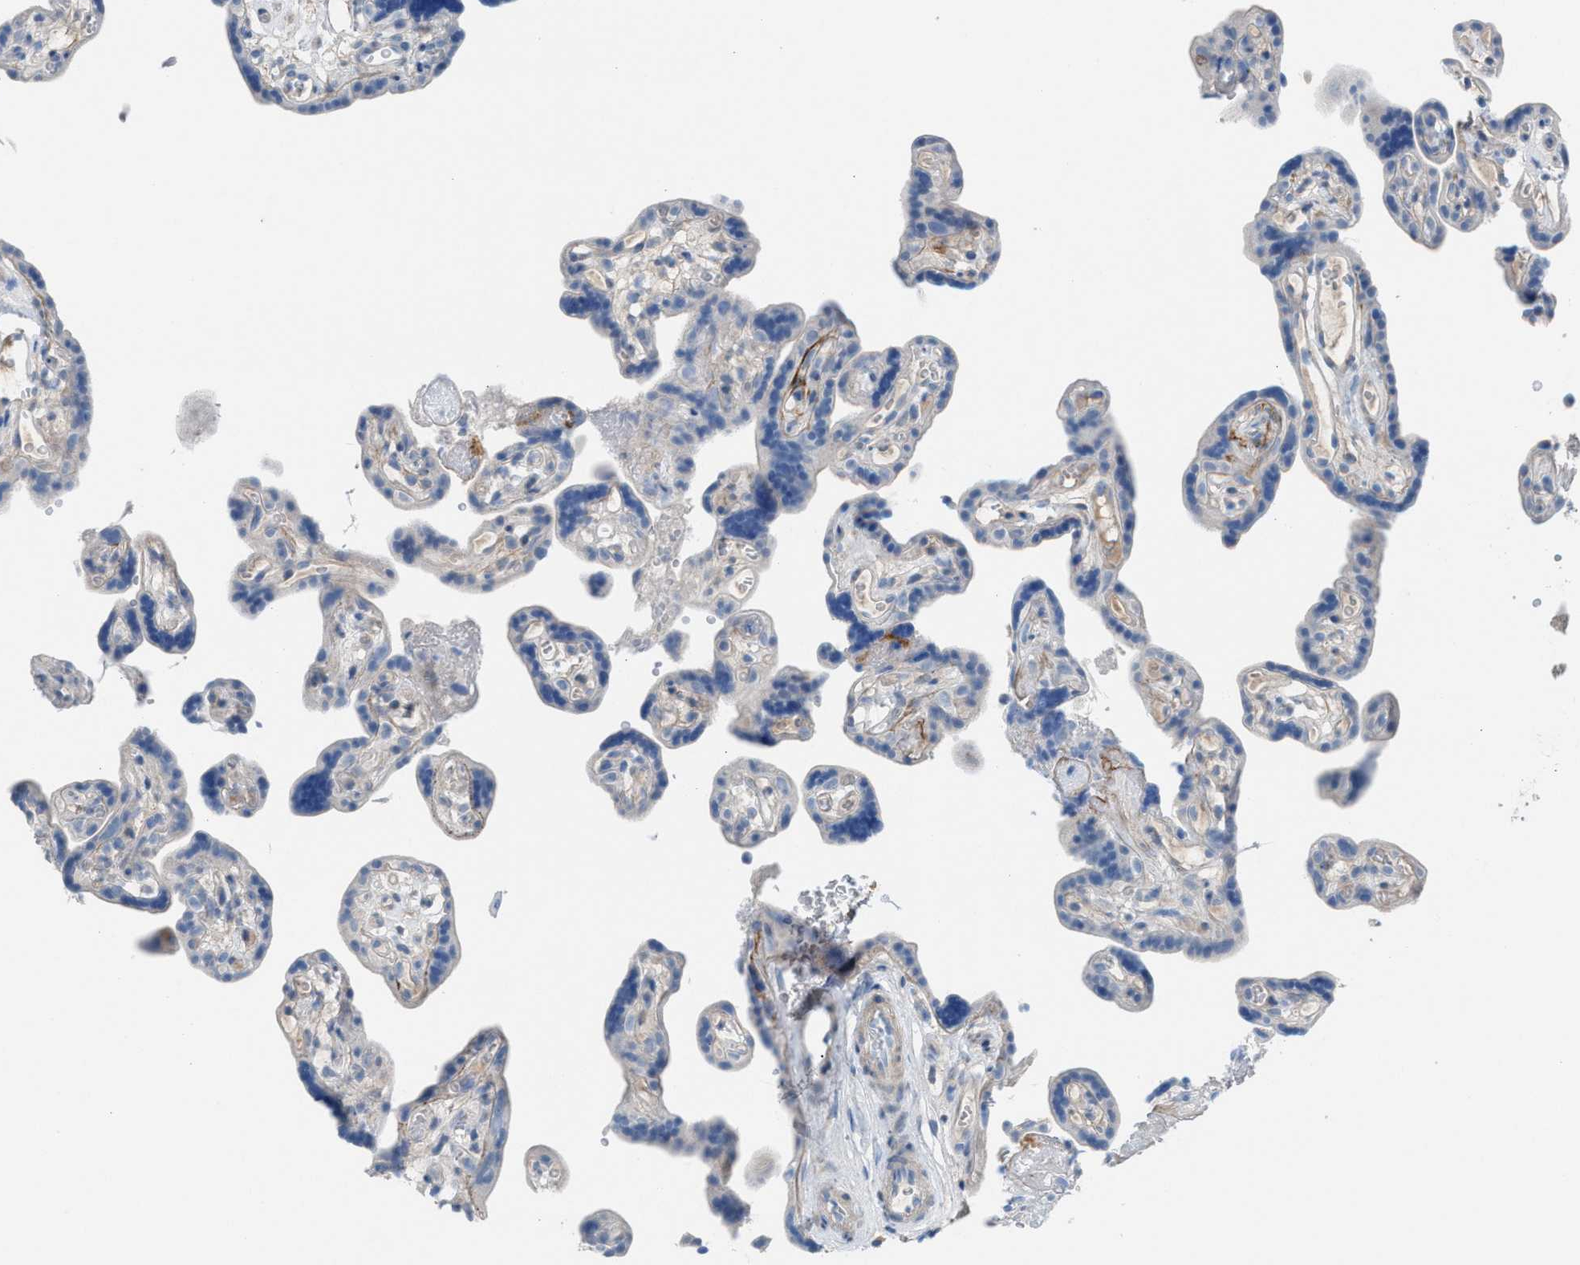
{"staining": {"intensity": "weak", "quantity": "<25%", "location": "cytoplasmic/membranous"}, "tissue": "placenta", "cell_type": "Decidual cells", "image_type": "normal", "snomed": [{"axis": "morphology", "description": "Normal tissue, NOS"}, {"axis": "topography", "description": "Placenta"}], "caption": "This is a histopathology image of IHC staining of unremarkable placenta, which shows no positivity in decidual cells. Brightfield microscopy of immunohistochemistry stained with DAB (3,3'-diaminobenzidine) (brown) and hematoxylin (blue), captured at high magnification.", "gene": "ASPA", "patient": {"sex": "female", "age": 30}}